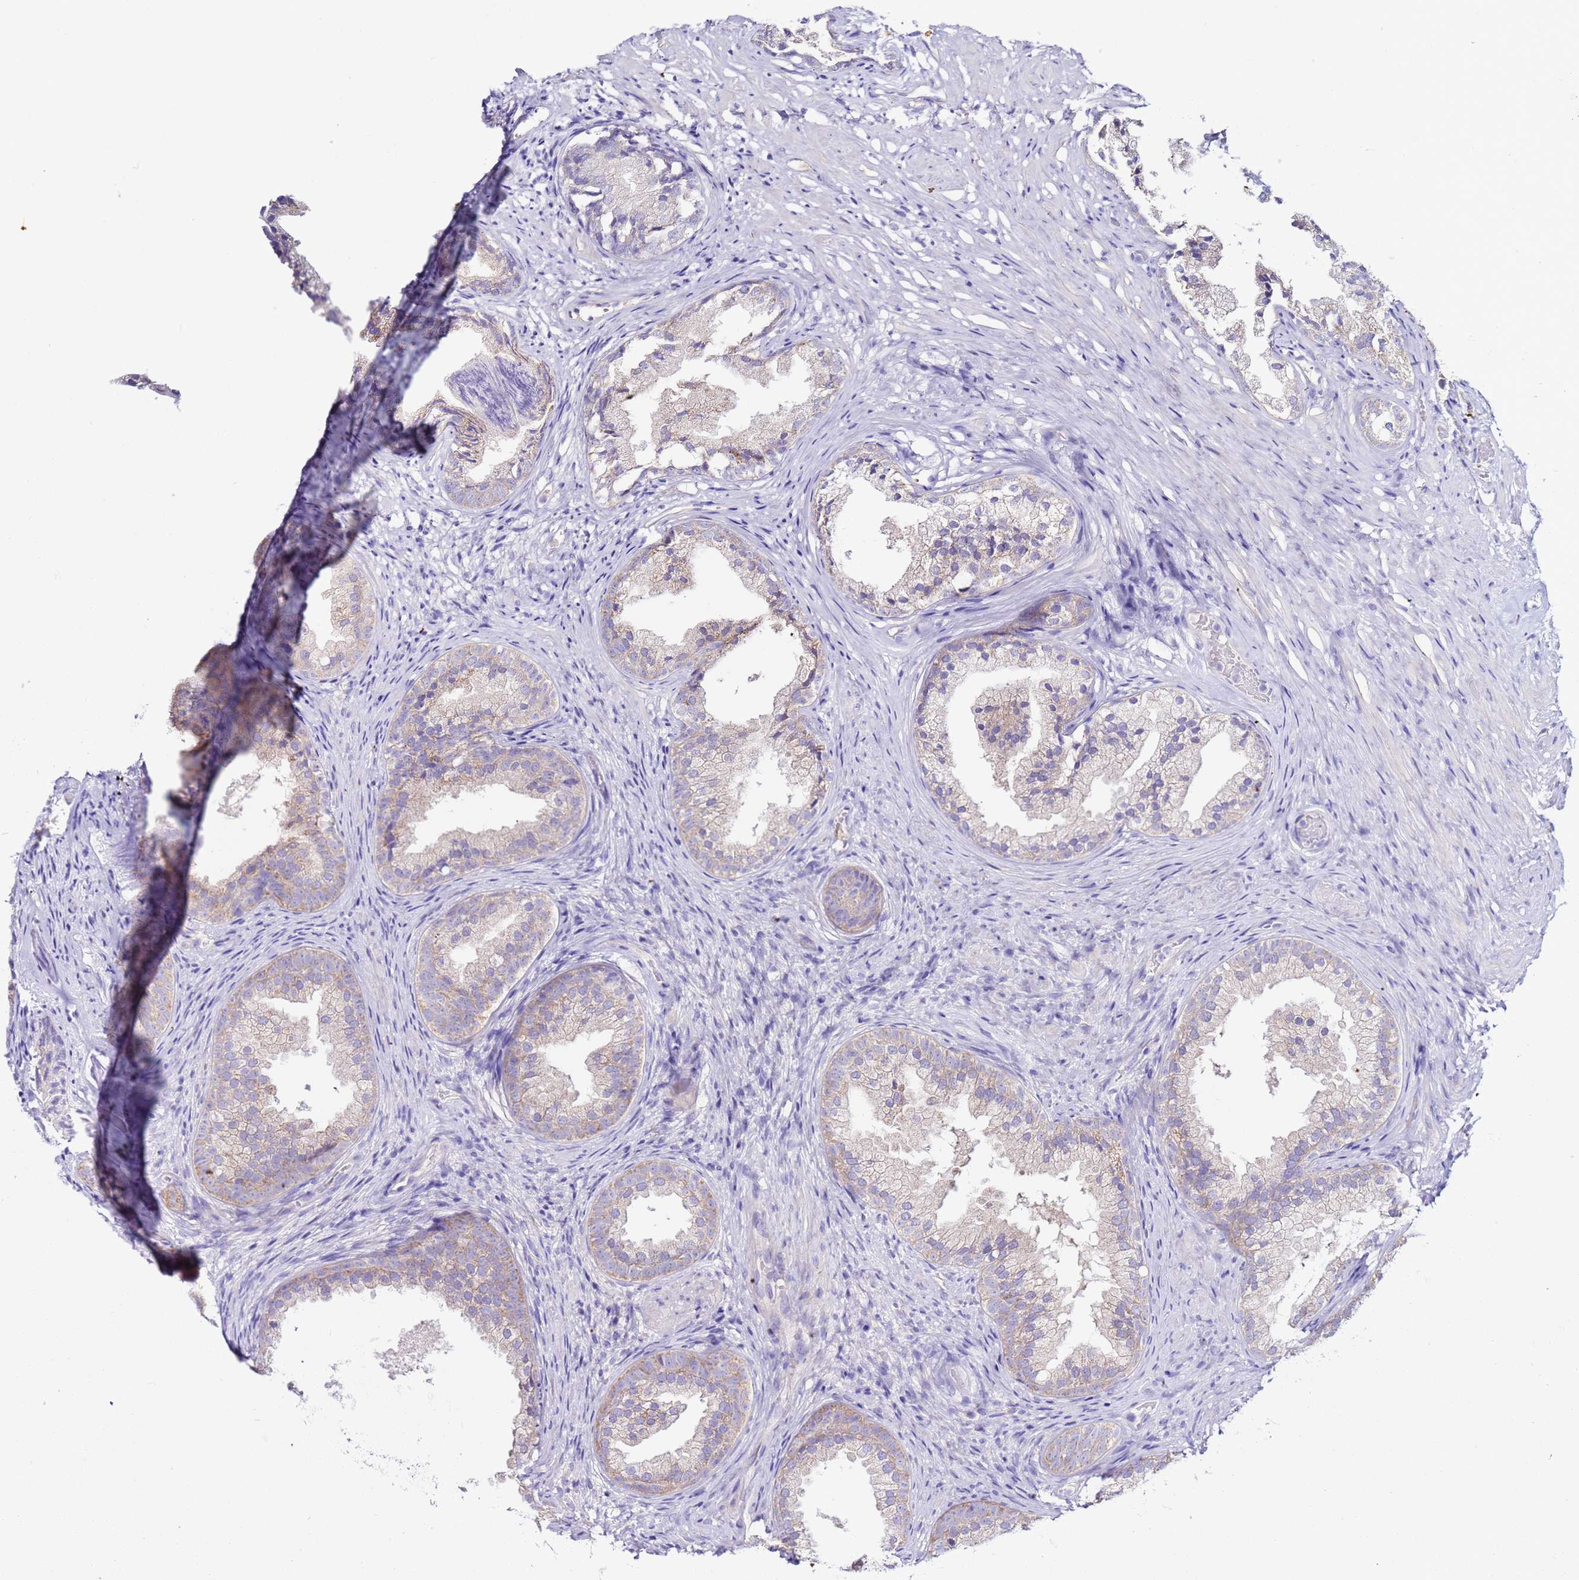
{"staining": {"intensity": "weak", "quantity": "25%-75%", "location": "cytoplasmic/membranous"}, "tissue": "prostate", "cell_type": "Glandular cells", "image_type": "normal", "snomed": [{"axis": "morphology", "description": "Normal tissue, NOS"}, {"axis": "topography", "description": "Prostate"}], "caption": "Immunohistochemical staining of normal human prostate shows weak cytoplasmic/membranous protein positivity in approximately 25%-75% of glandular cells. The protein of interest is stained brown, and the nuclei are stained in blue (DAB (3,3'-diaminobenzidine) IHC with brightfield microscopy, high magnification).", "gene": "MYBPC3", "patient": {"sex": "male", "age": 76}}